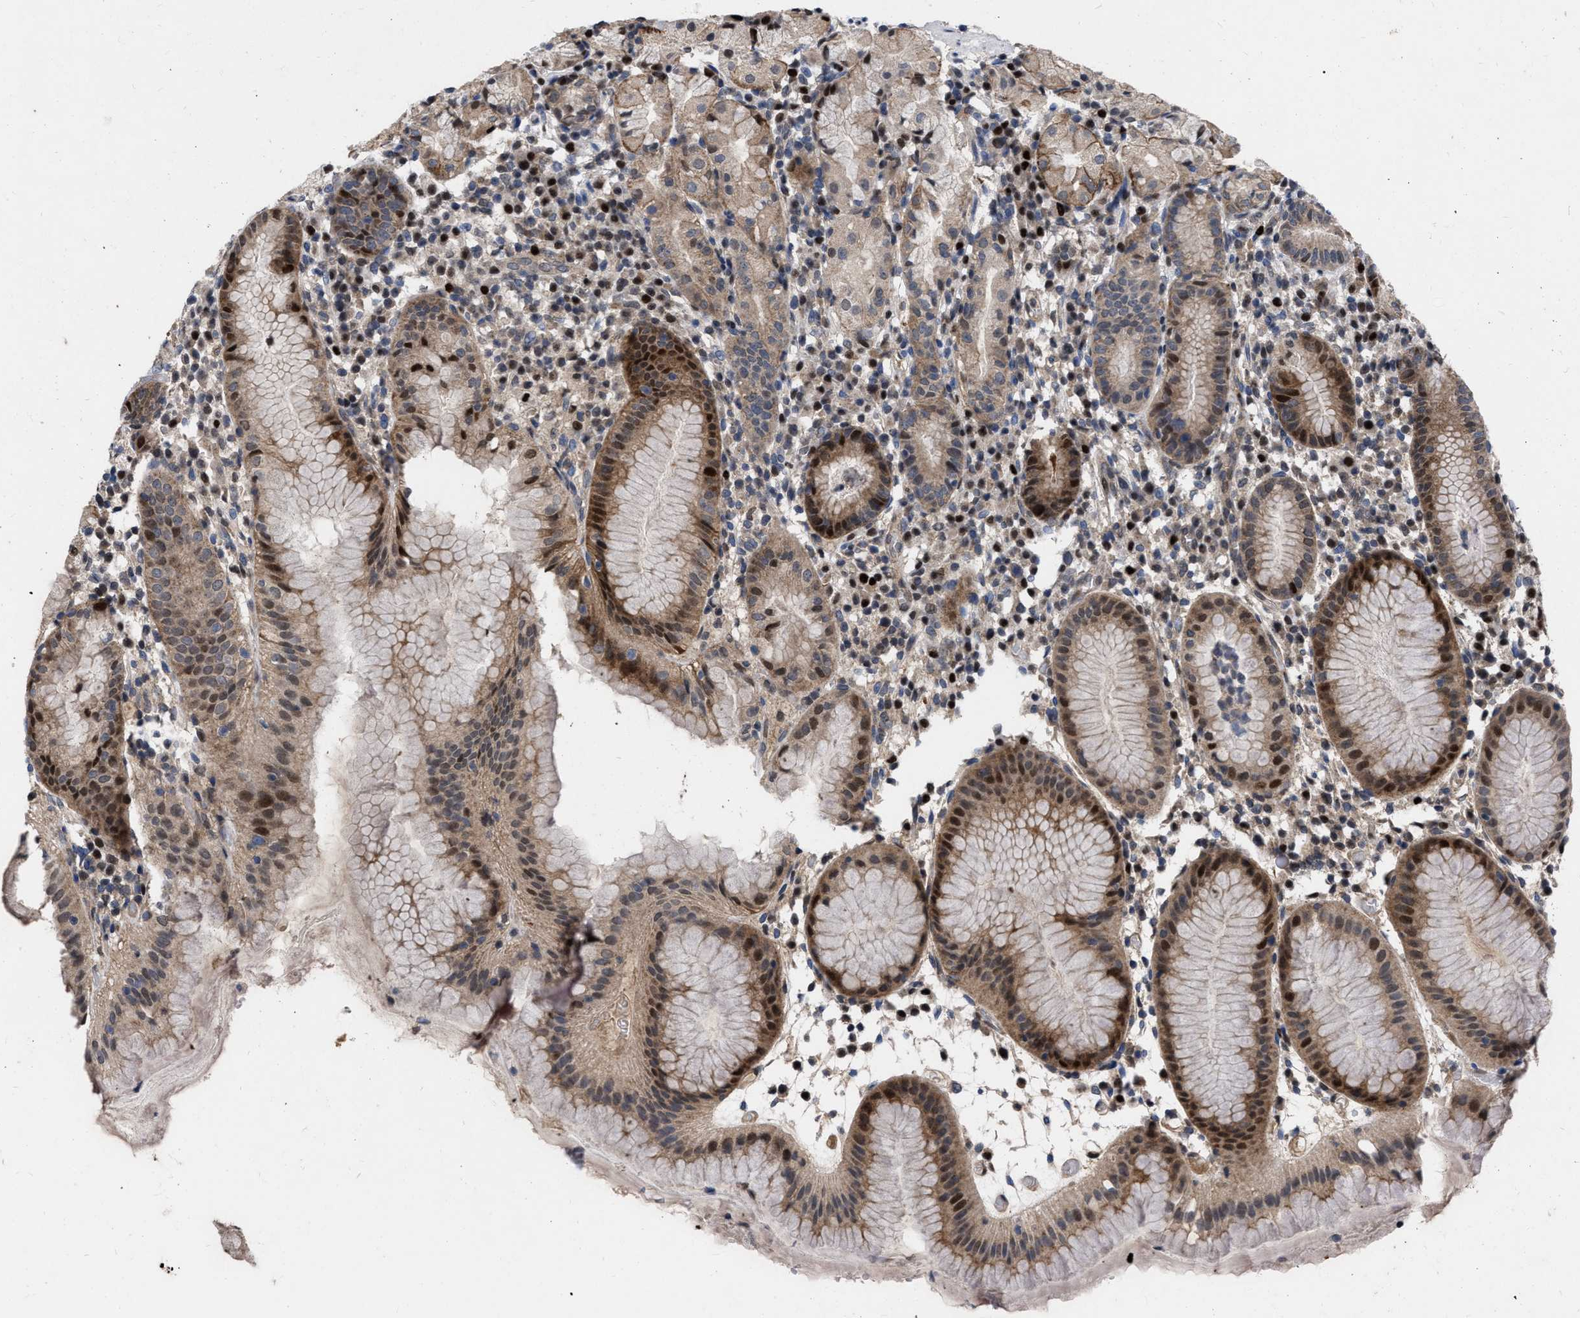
{"staining": {"intensity": "moderate", "quantity": "25%-75%", "location": "cytoplasmic/membranous,nuclear"}, "tissue": "stomach", "cell_type": "Glandular cells", "image_type": "normal", "snomed": [{"axis": "morphology", "description": "Normal tissue, NOS"}, {"axis": "topography", "description": "Stomach"}, {"axis": "topography", "description": "Stomach, lower"}], "caption": "Glandular cells demonstrate moderate cytoplasmic/membranous,nuclear positivity in approximately 25%-75% of cells in benign stomach.", "gene": "MDM4", "patient": {"sex": "female", "age": 75}}